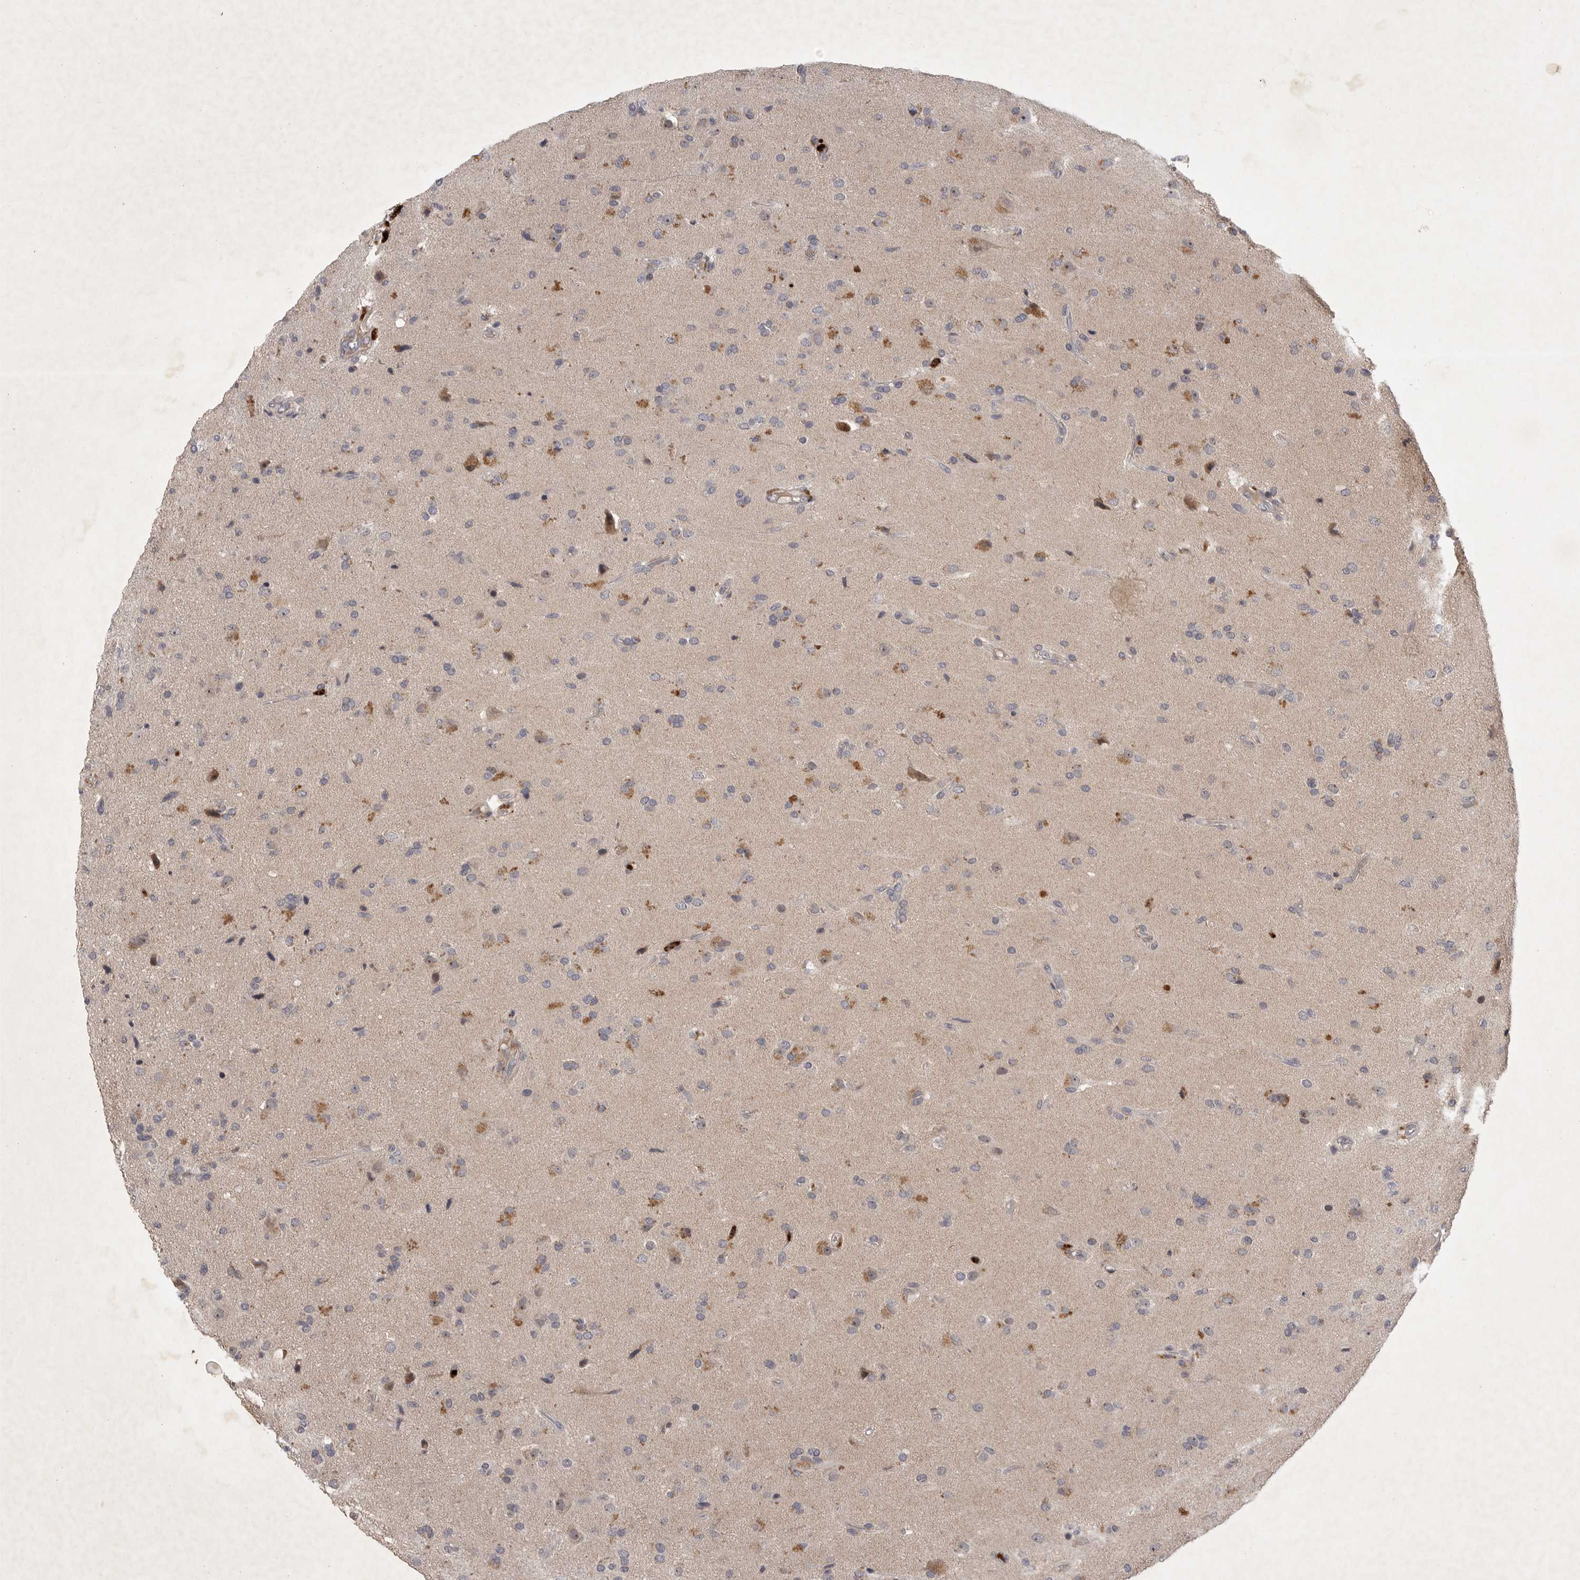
{"staining": {"intensity": "negative", "quantity": "none", "location": "none"}, "tissue": "glioma", "cell_type": "Tumor cells", "image_type": "cancer", "snomed": [{"axis": "morphology", "description": "Glioma, malignant, High grade"}, {"axis": "topography", "description": "Brain"}], "caption": "A micrograph of glioma stained for a protein shows no brown staining in tumor cells.", "gene": "UBE3D", "patient": {"sex": "male", "age": 72}}